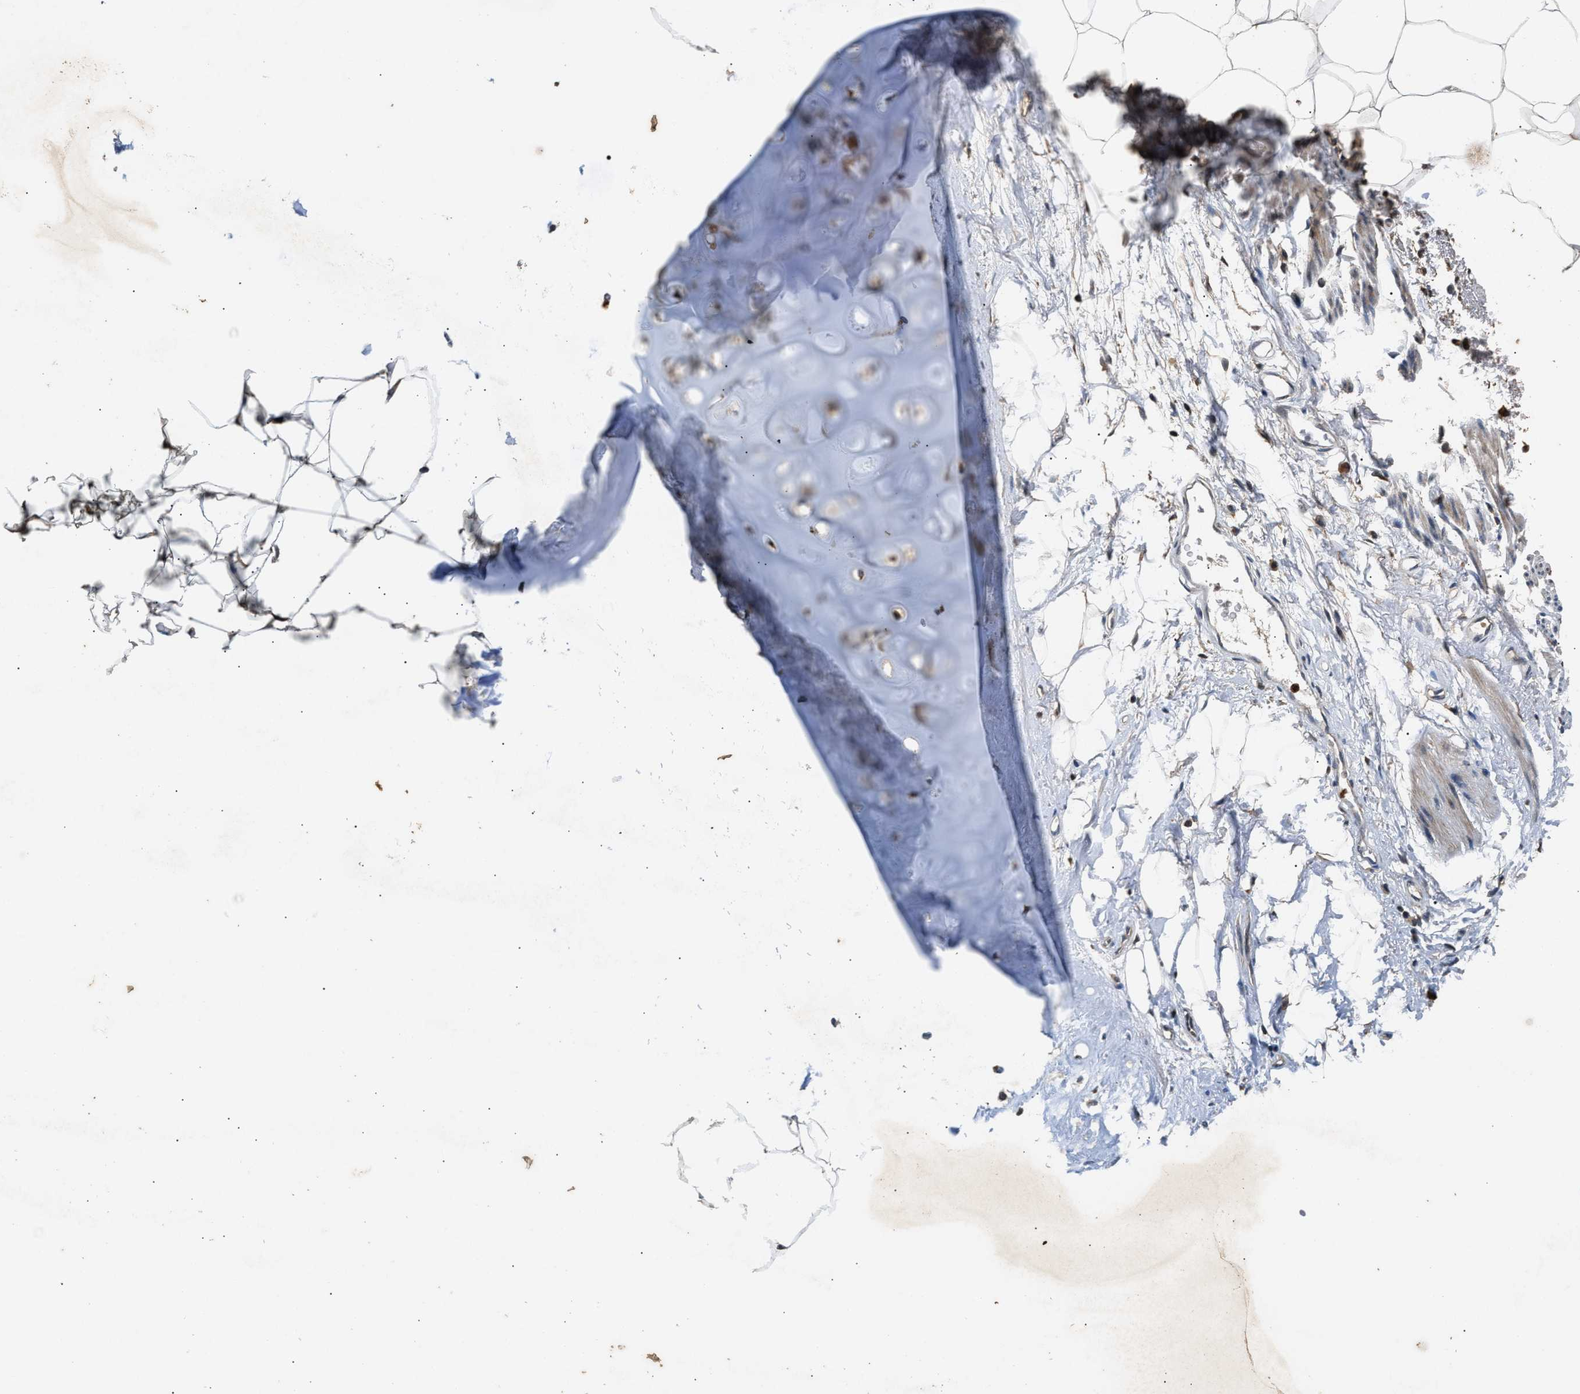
{"staining": {"intensity": "moderate", "quantity": "25%-75%", "location": "cytoplasmic/membranous"}, "tissue": "adipose tissue", "cell_type": "Adipocytes", "image_type": "normal", "snomed": [{"axis": "morphology", "description": "Normal tissue, NOS"}, {"axis": "topography", "description": "Breast"}, {"axis": "topography", "description": "Adipose tissue"}], "caption": "Moderate cytoplasmic/membranous positivity is appreciated in approximately 25%-75% of adipocytes in normal adipose tissue.", "gene": "CHUK", "patient": {"sex": "female", "age": 25}}